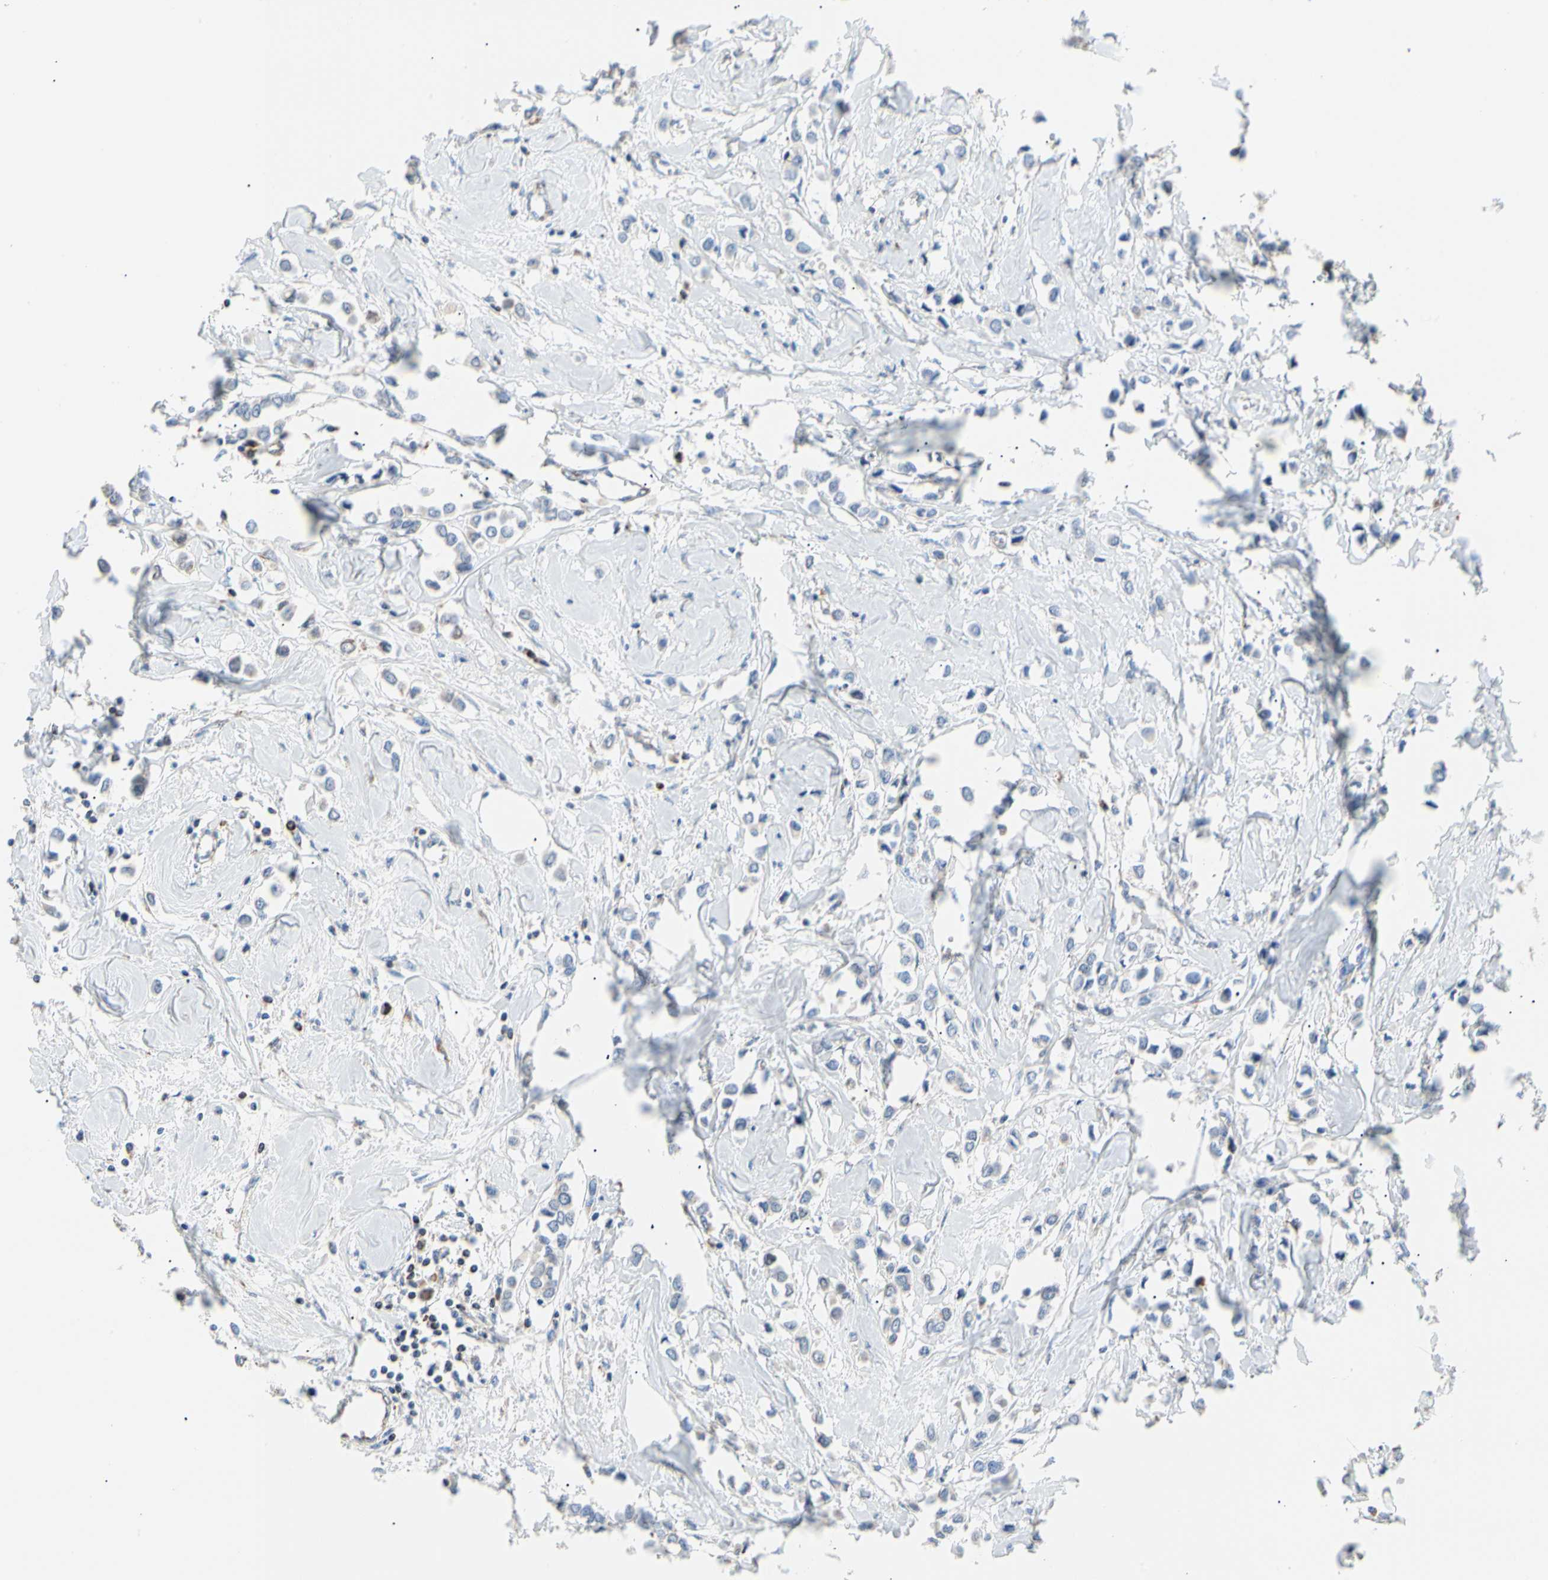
{"staining": {"intensity": "weak", "quantity": "25%-75%", "location": "cytoplasmic/membranous"}, "tissue": "breast cancer", "cell_type": "Tumor cells", "image_type": "cancer", "snomed": [{"axis": "morphology", "description": "Lobular carcinoma"}, {"axis": "topography", "description": "Breast"}], "caption": "Immunohistochemistry (IHC) micrograph of neoplastic tissue: lobular carcinoma (breast) stained using immunohistochemistry demonstrates low levels of weak protein expression localized specifically in the cytoplasmic/membranous of tumor cells, appearing as a cytoplasmic/membranous brown color.", "gene": "ACAT1", "patient": {"sex": "female", "age": 51}}